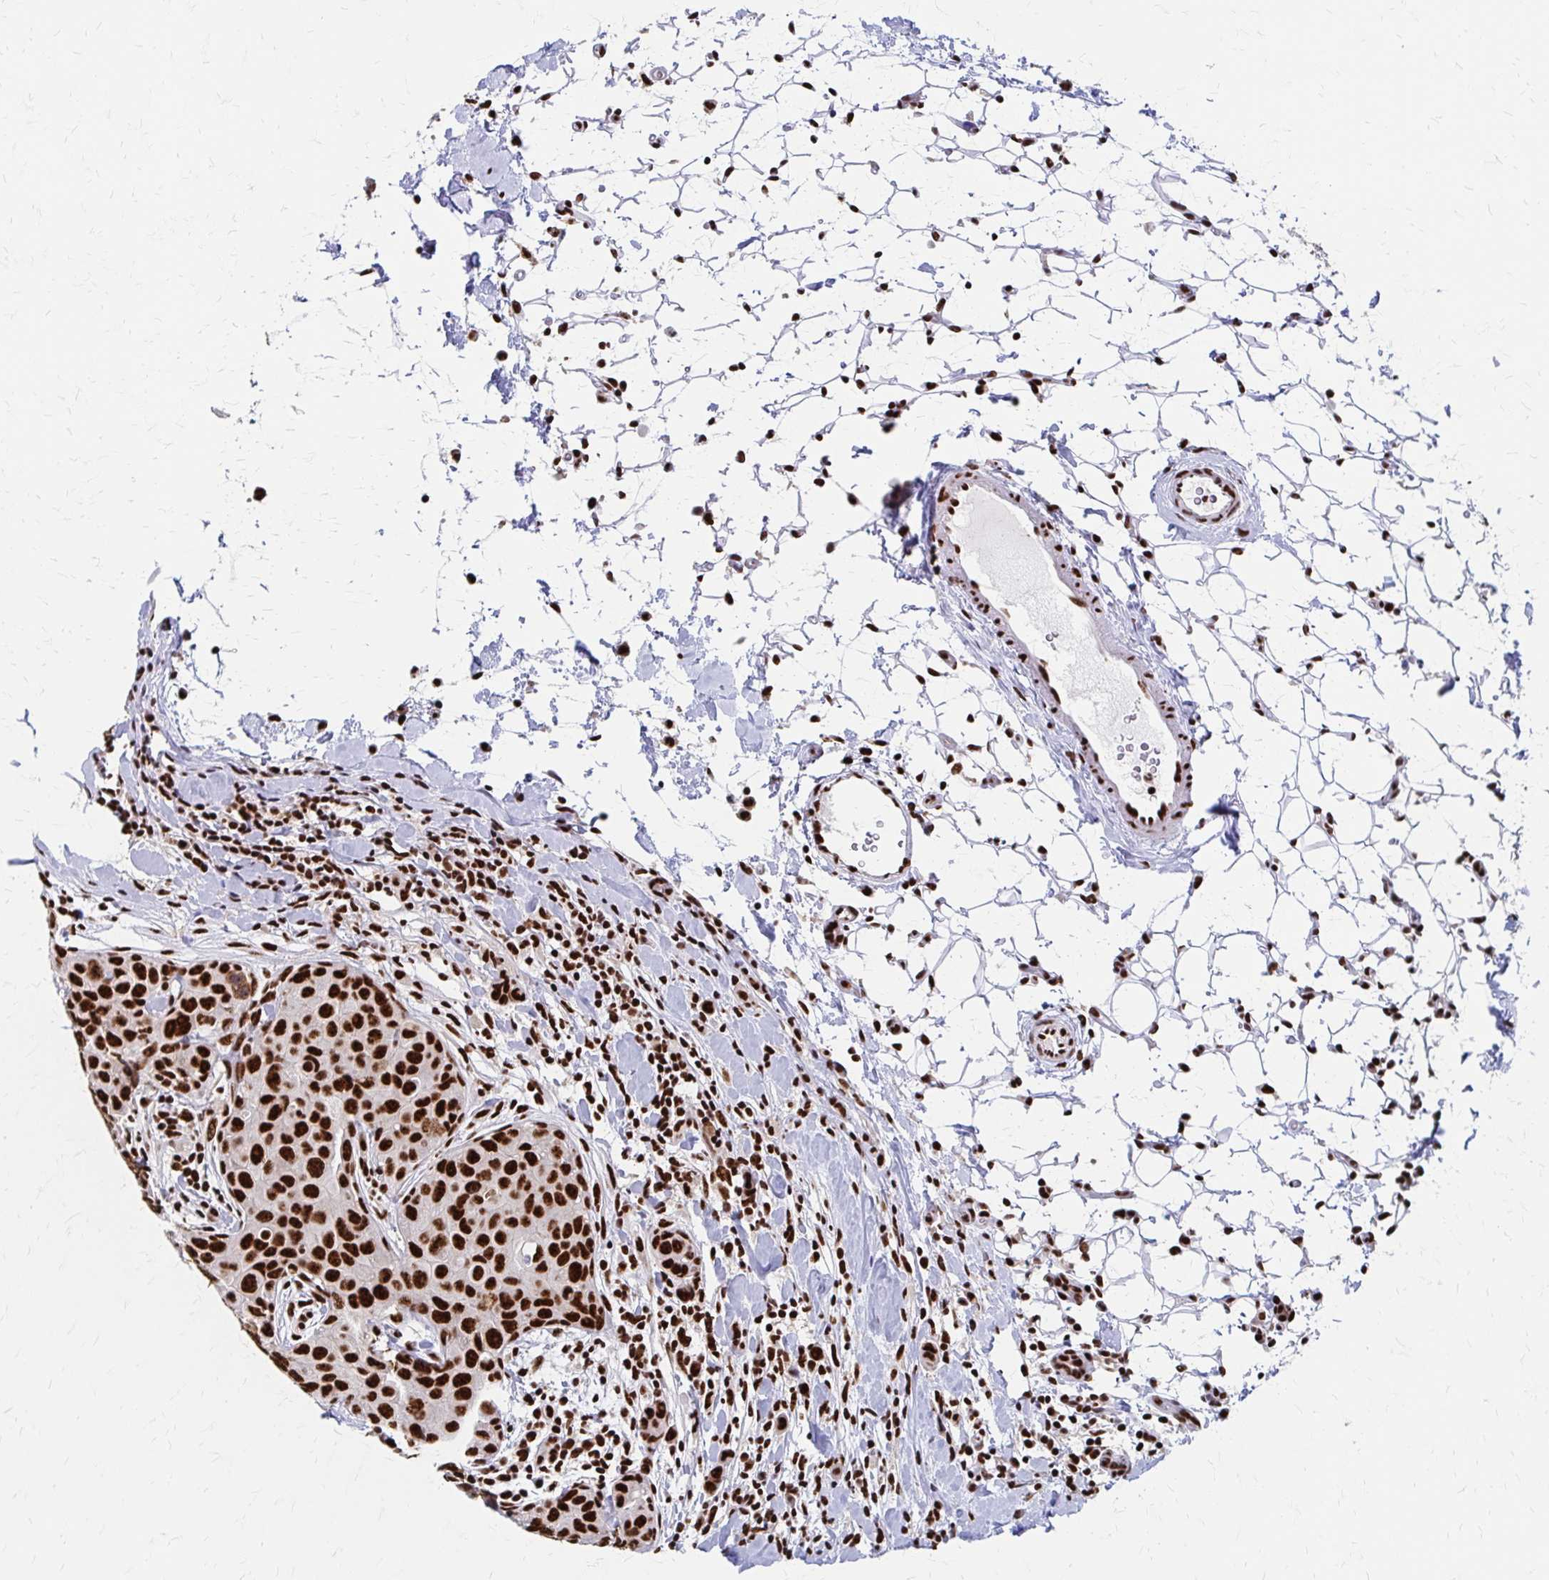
{"staining": {"intensity": "strong", "quantity": ">75%", "location": "nuclear"}, "tissue": "breast cancer", "cell_type": "Tumor cells", "image_type": "cancer", "snomed": [{"axis": "morphology", "description": "Duct carcinoma"}, {"axis": "topography", "description": "Breast"}], "caption": "Immunohistochemistry (IHC) photomicrograph of human breast cancer stained for a protein (brown), which exhibits high levels of strong nuclear positivity in about >75% of tumor cells.", "gene": "CNKSR3", "patient": {"sex": "female", "age": 24}}